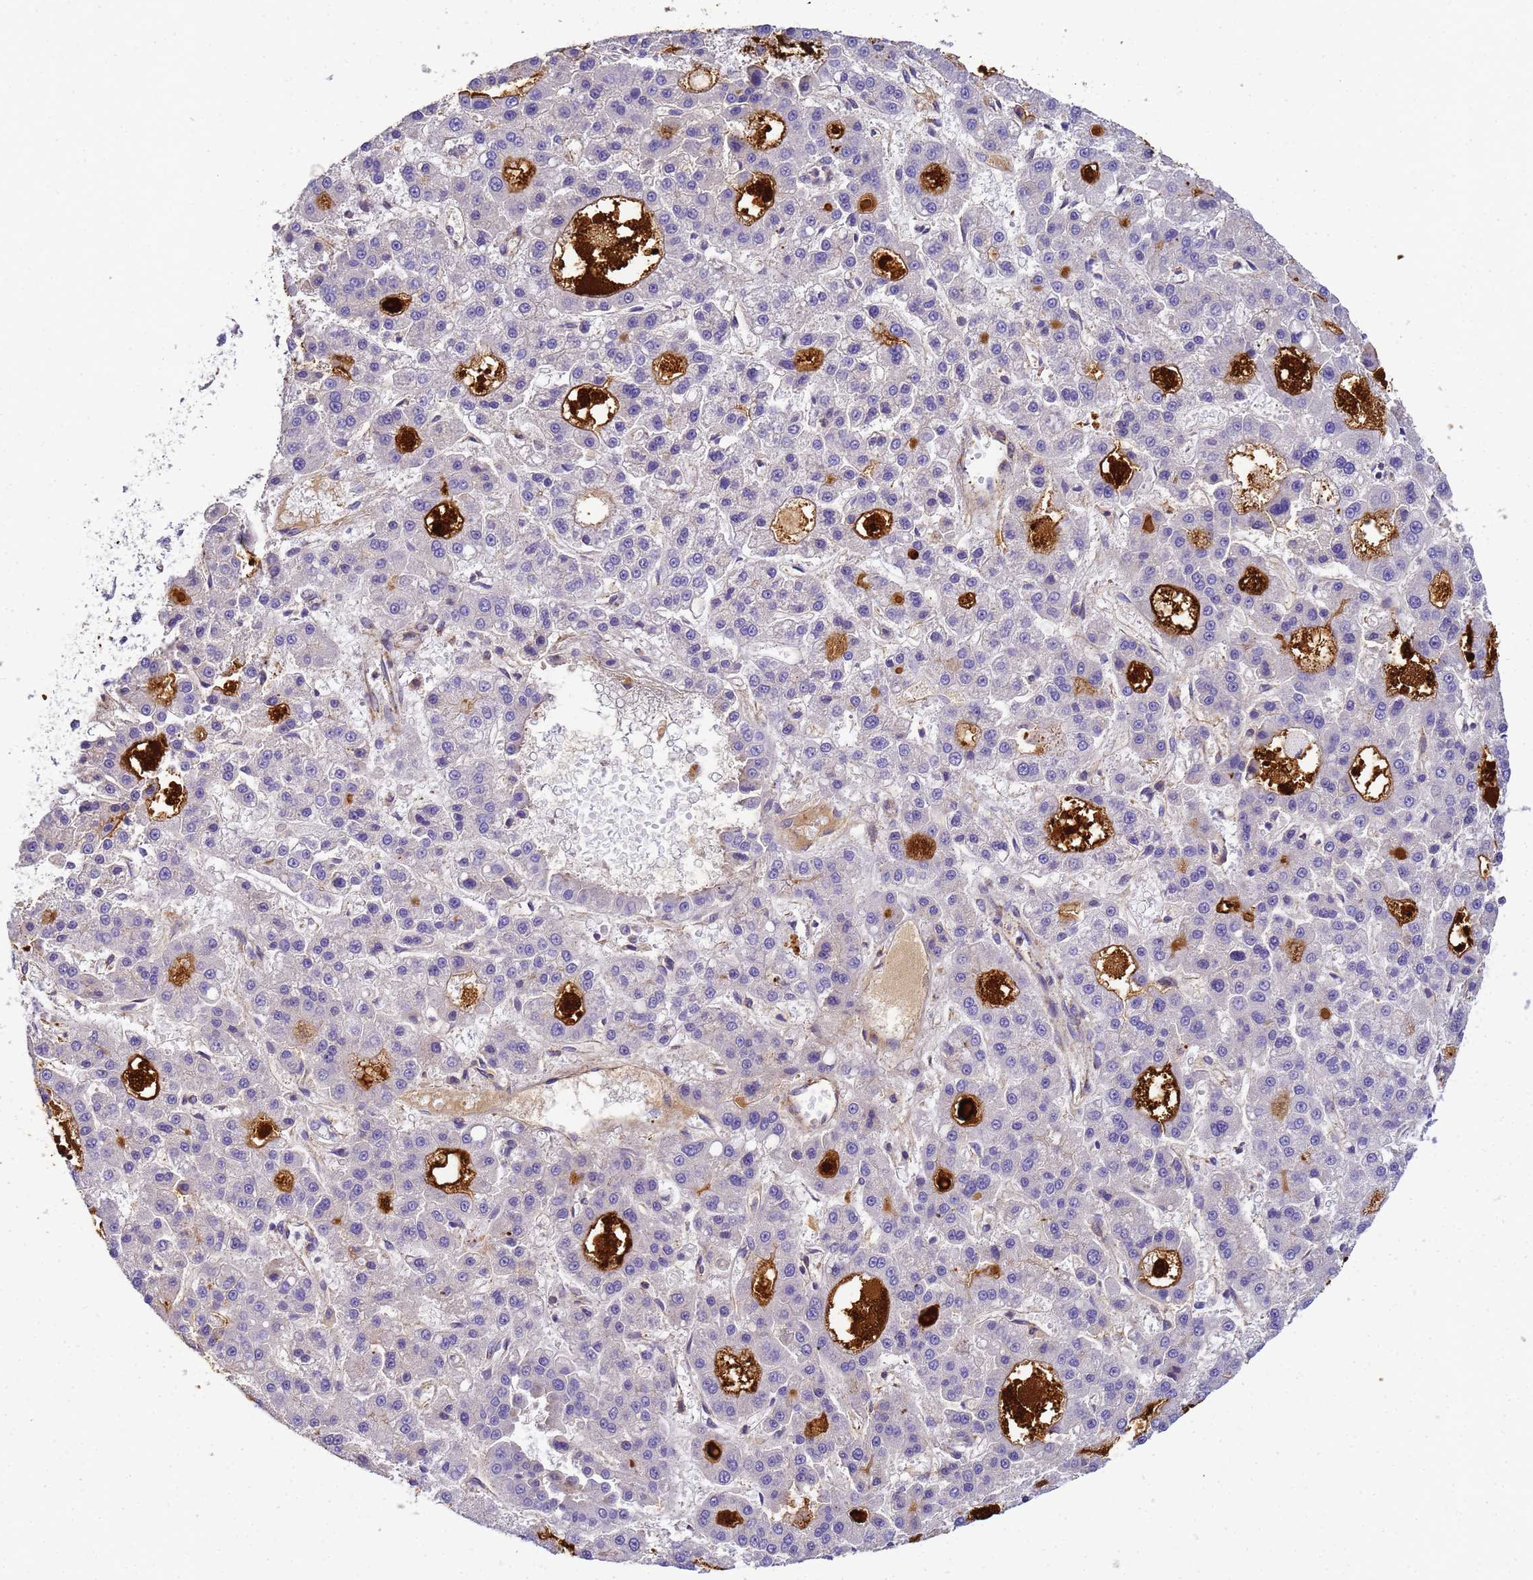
{"staining": {"intensity": "moderate", "quantity": "25%-75%", "location": "cytoplasmic/membranous"}, "tissue": "liver cancer", "cell_type": "Tumor cells", "image_type": "cancer", "snomed": [{"axis": "morphology", "description": "Carcinoma, Hepatocellular, NOS"}, {"axis": "topography", "description": "Liver"}], "caption": "High-power microscopy captured an immunohistochemistry (IHC) photomicrograph of liver hepatocellular carcinoma, revealing moderate cytoplasmic/membranous expression in approximately 25%-75% of tumor cells. (DAB (3,3'-diaminobenzidine) IHC, brown staining for protein, blue staining for nuclei).", "gene": "MYL12A", "patient": {"sex": "male", "age": 70}}